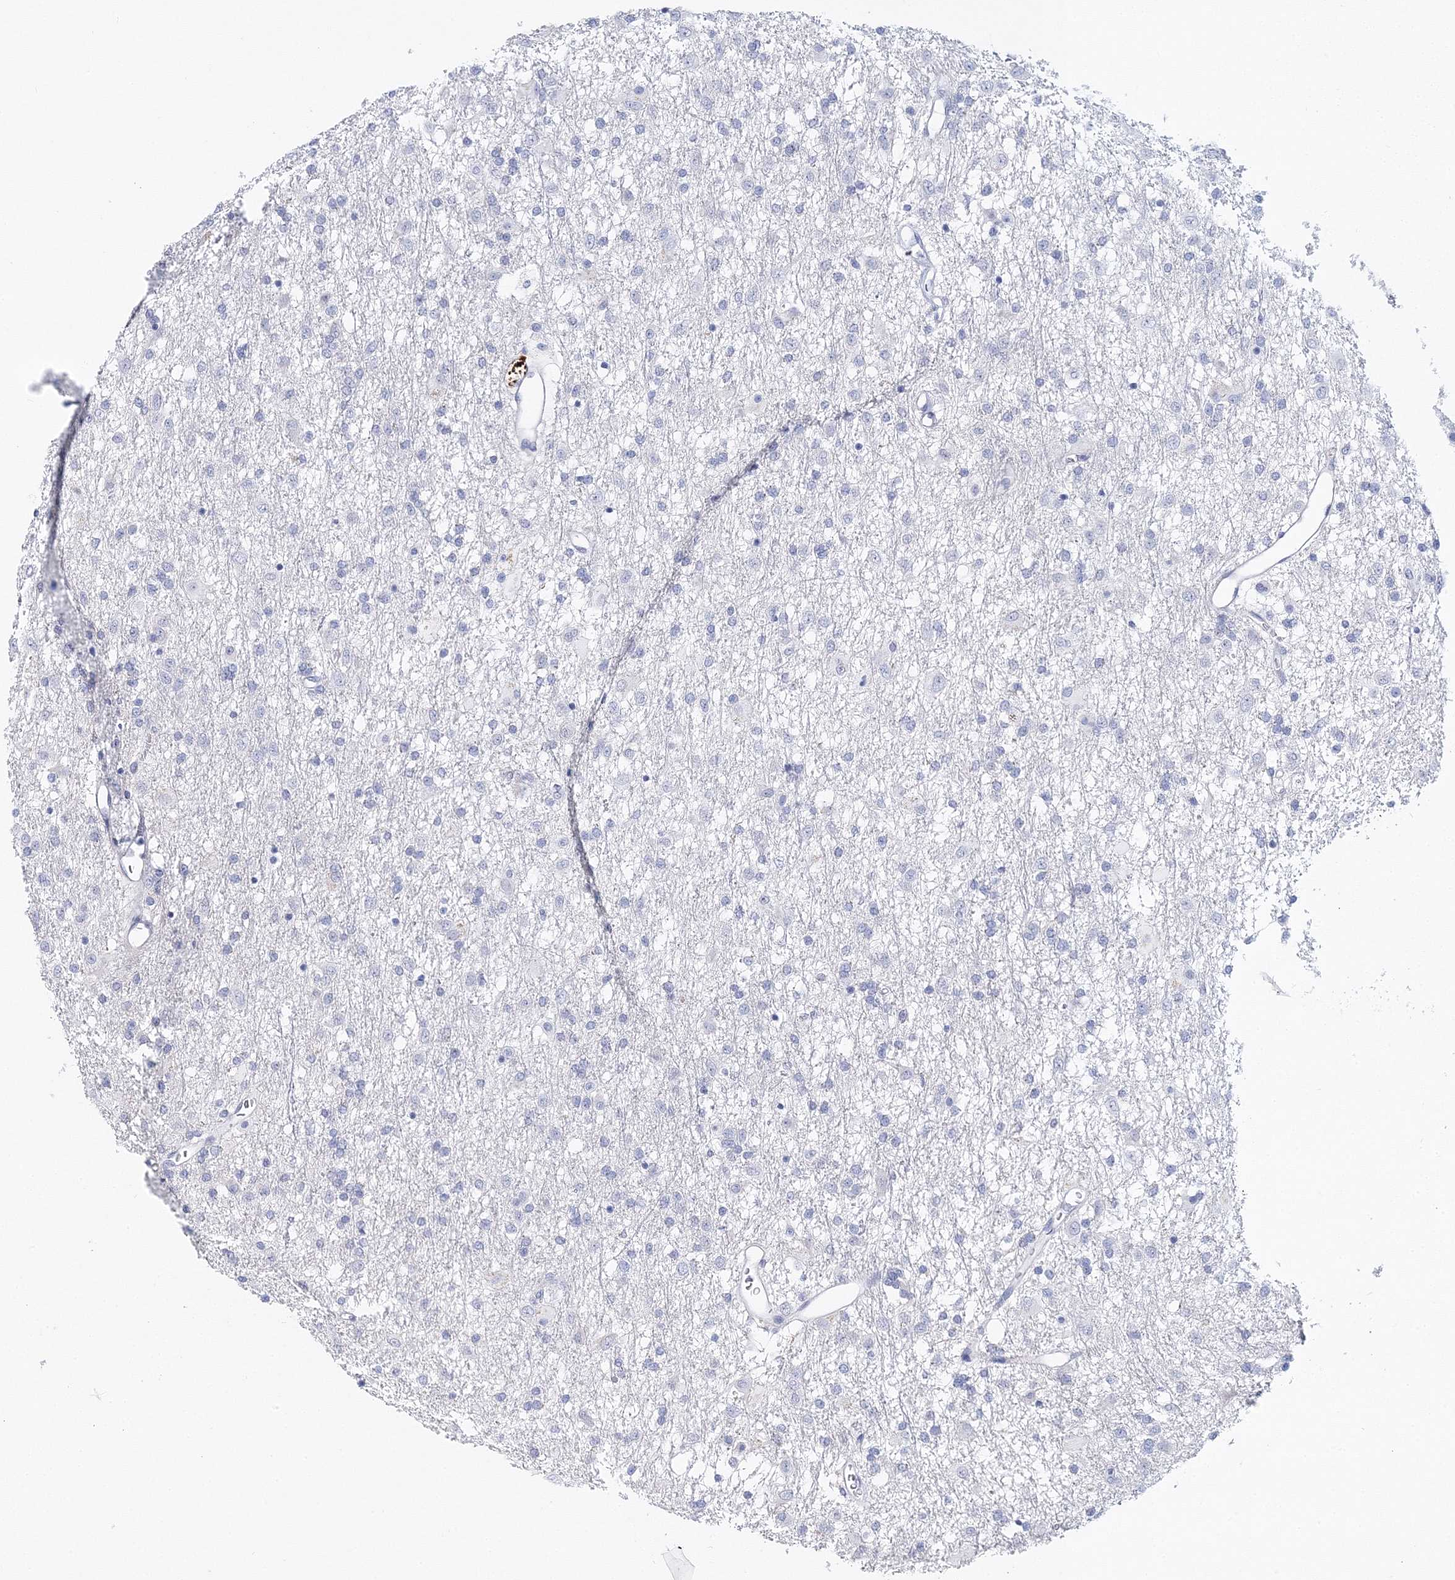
{"staining": {"intensity": "negative", "quantity": "none", "location": "none"}, "tissue": "glioma", "cell_type": "Tumor cells", "image_type": "cancer", "snomed": [{"axis": "morphology", "description": "Glioma, malignant, Low grade"}, {"axis": "topography", "description": "Brain"}], "caption": "Tumor cells show no significant protein positivity in malignant glioma (low-grade). Nuclei are stained in blue.", "gene": "MYOZ2", "patient": {"sex": "male", "age": 65}}